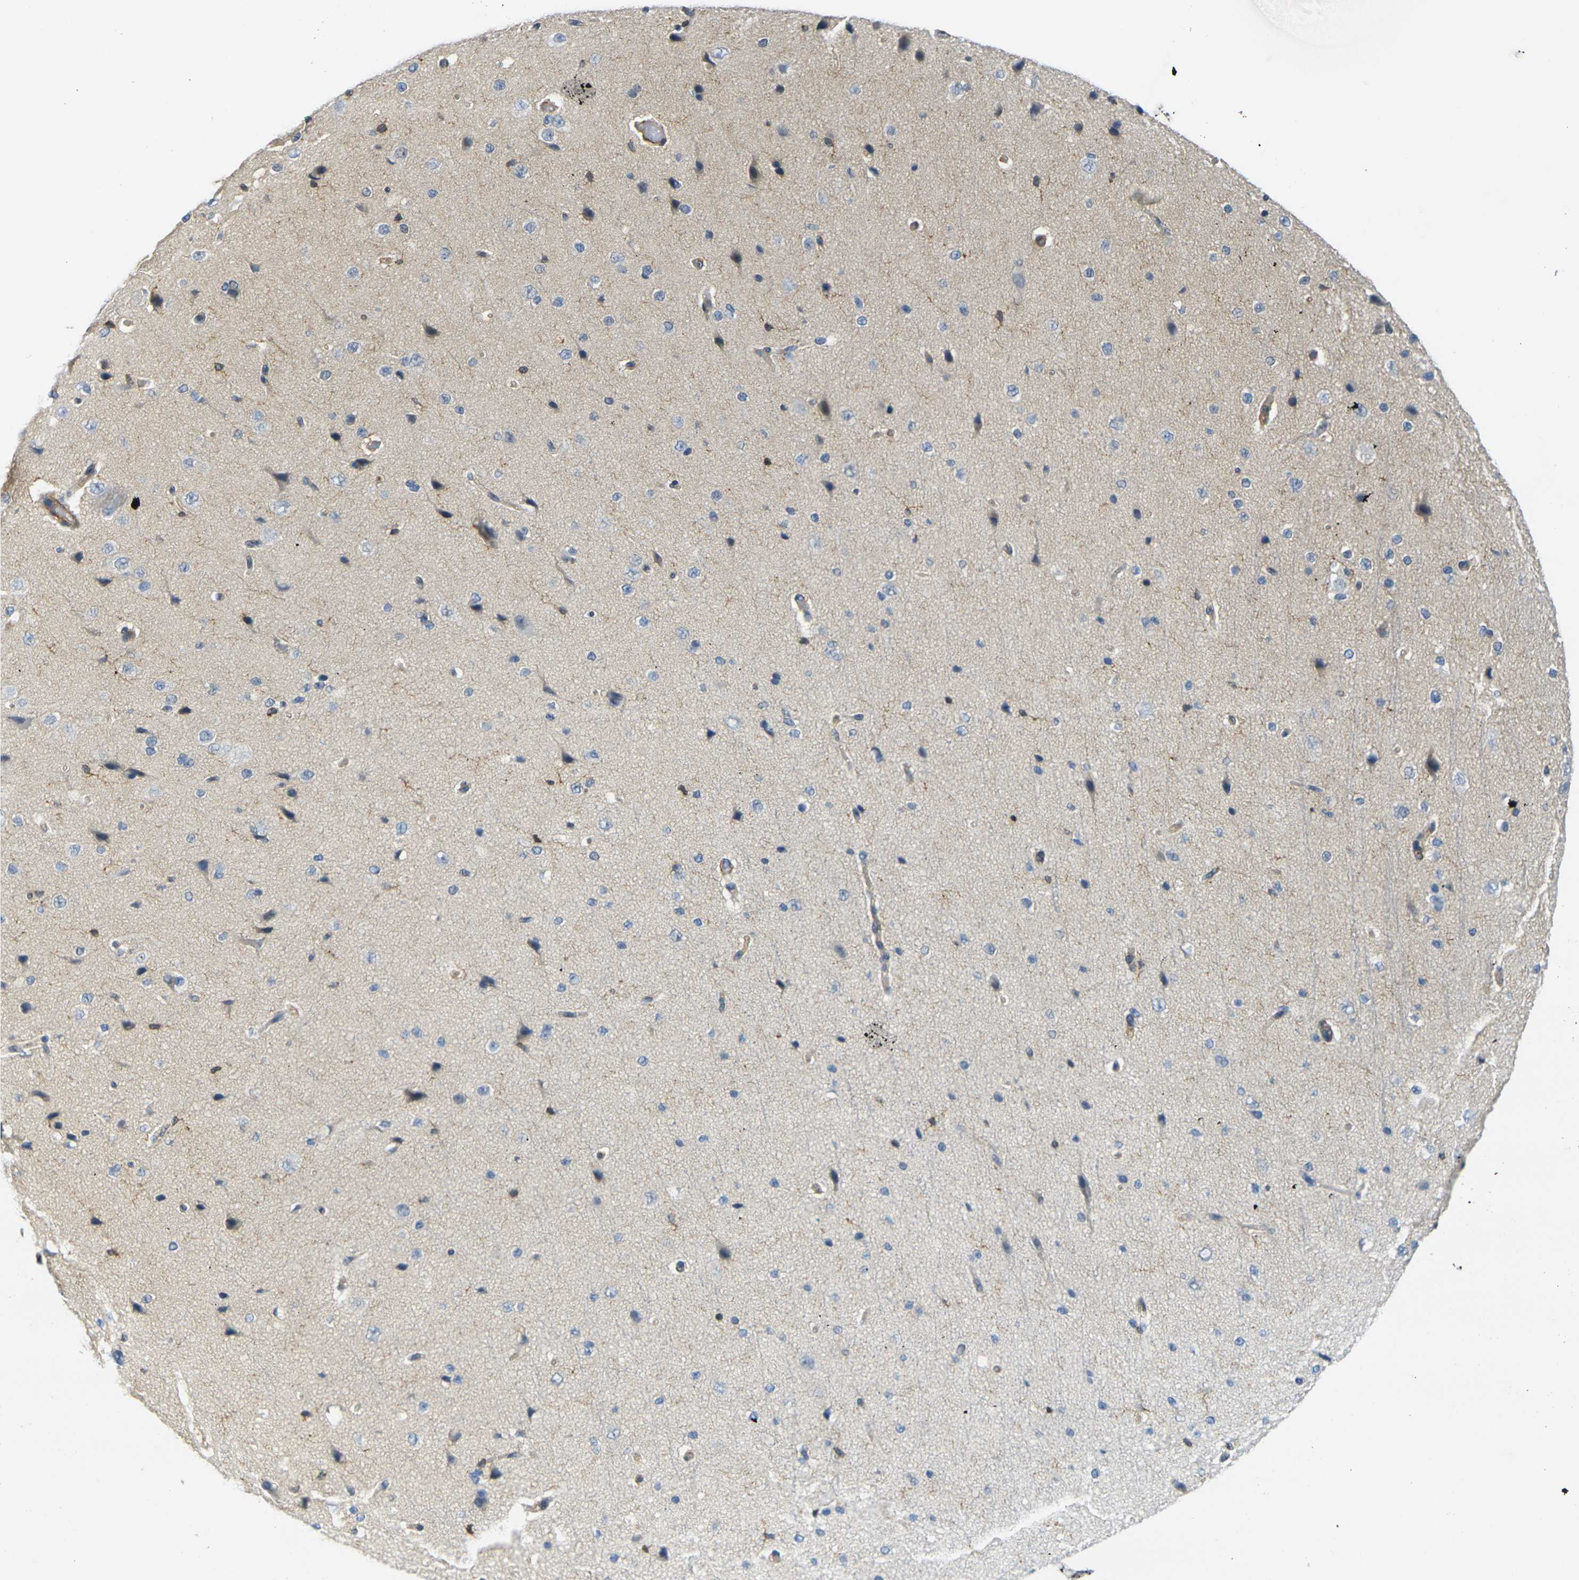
{"staining": {"intensity": "moderate", "quantity": ">75%", "location": "cytoplasmic/membranous"}, "tissue": "cerebral cortex", "cell_type": "Endothelial cells", "image_type": "normal", "snomed": [{"axis": "morphology", "description": "Normal tissue, NOS"}, {"axis": "morphology", "description": "Developmental malformation"}, {"axis": "topography", "description": "Cerebral cortex"}], "caption": "An image showing moderate cytoplasmic/membranous expression in about >75% of endothelial cells in benign cerebral cortex, as visualized by brown immunohistochemical staining.", "gene": "LASP1", "patient": {"sex": "female", "age": 30}}